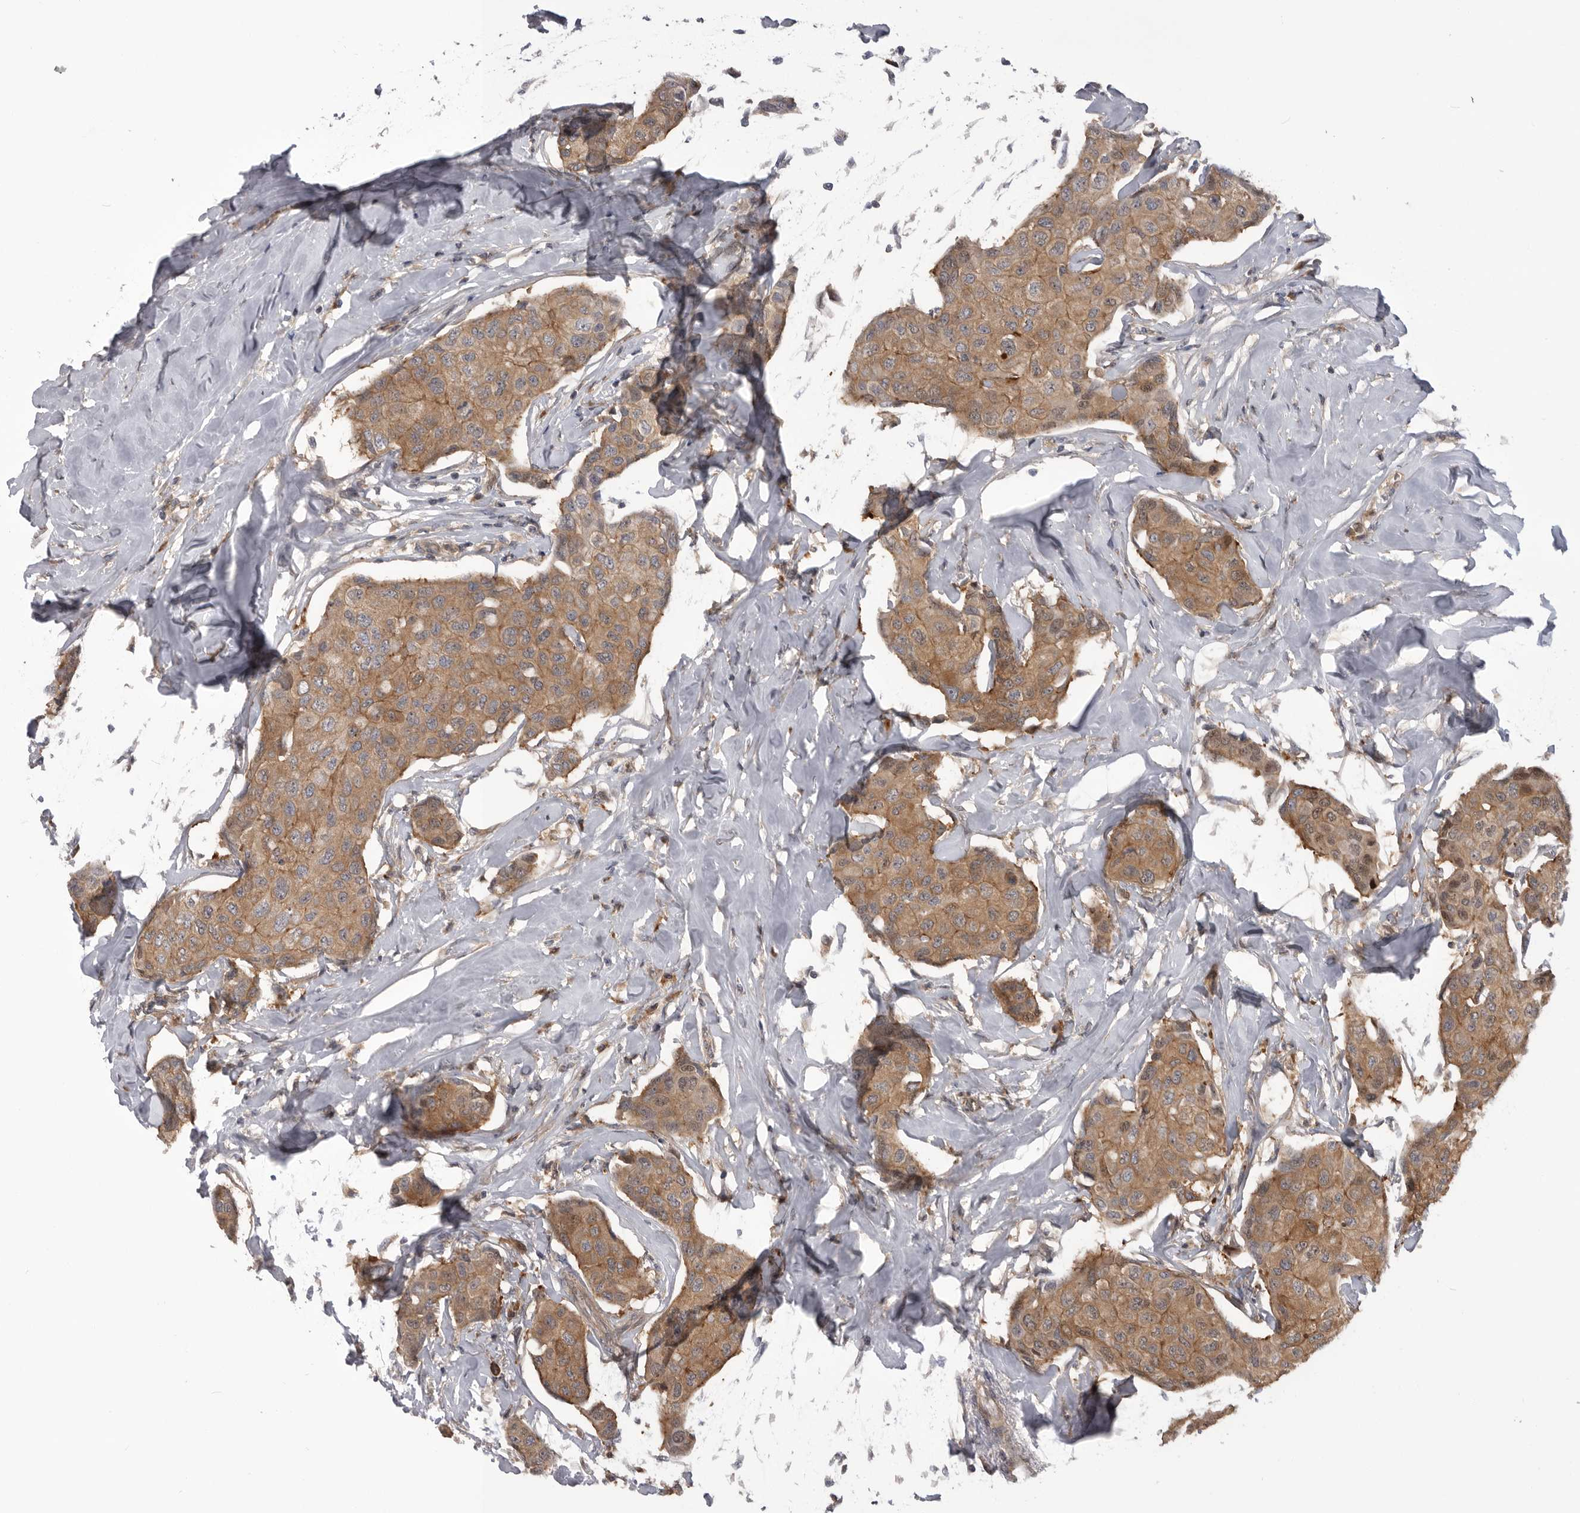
{"staining": {"intensity": "moderate", "quantity": ">75%", "location": "cytoplasmic/membranous"}, "tissue": "breast cancer", "cell_type": "Tumor cells", "image_type": "cancer", "snomed": [{"axis": "morphology", "description": "Duct carcinoma"}, {"axis": "topography", "description": "Breast"}], "caption": "This is a histology image of IHC staining of breast infiltrating ductal carcinoma, which shows moderate staining in the cytoplasmic/membranous of tumor cells.", "gene": "RAB3GAP2", "patient": {"sex": "female", "age": 80}}